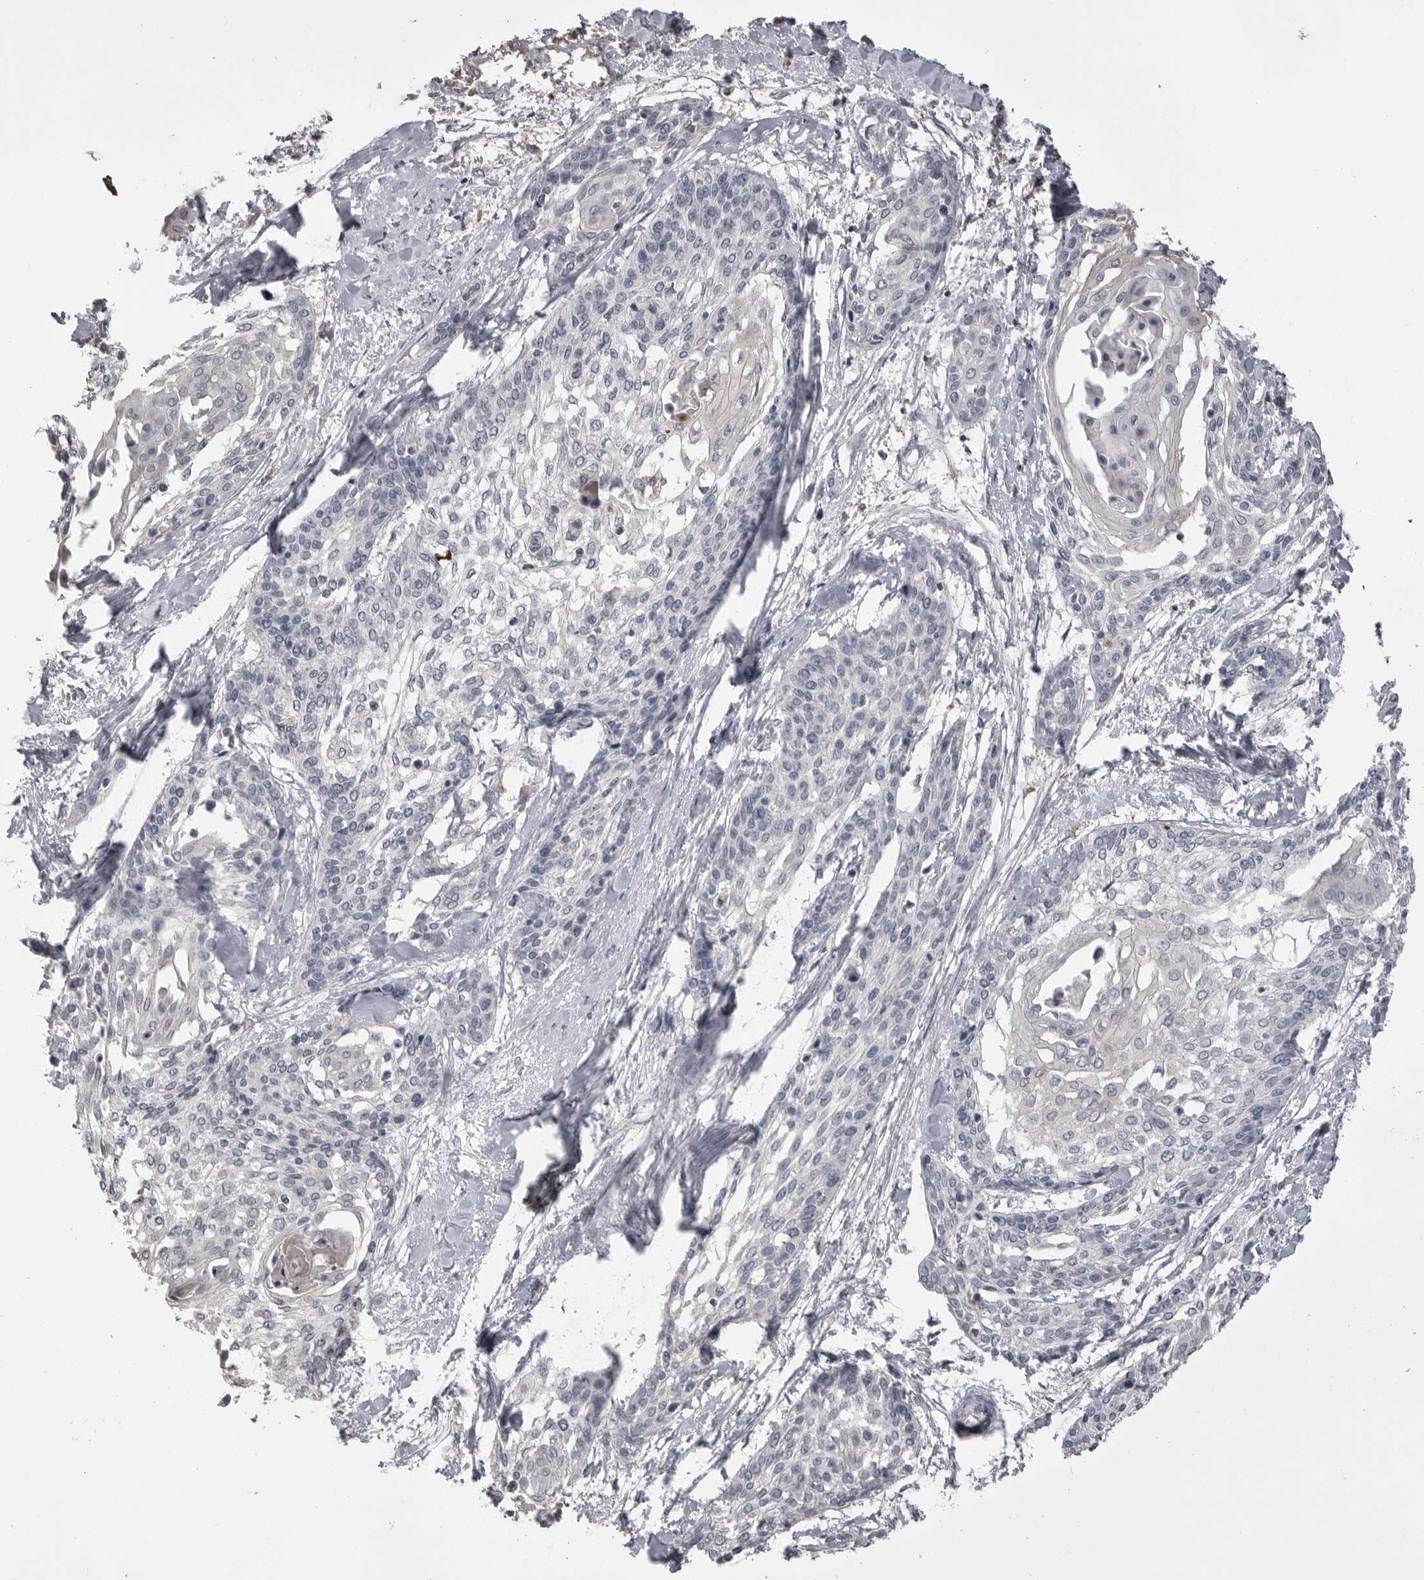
{"staining": {"intensity": "negative", "quantity": "none", "location": "none"}, "tissue": "cervical cancer", "cell_type": "Tumor cells", "image_type": "cancer", "snomed": [{"axis": "morphology", "description": "Squamous cell carcinoma, NOS"}, {"axis": "topography", "description": "Cervix"}], "caption": "Tumor cells are negative for protein expression in human cervical squamous cell carcinoma.", "gene": "AHSG", "patient": {"sex": "female", "age": 57}}